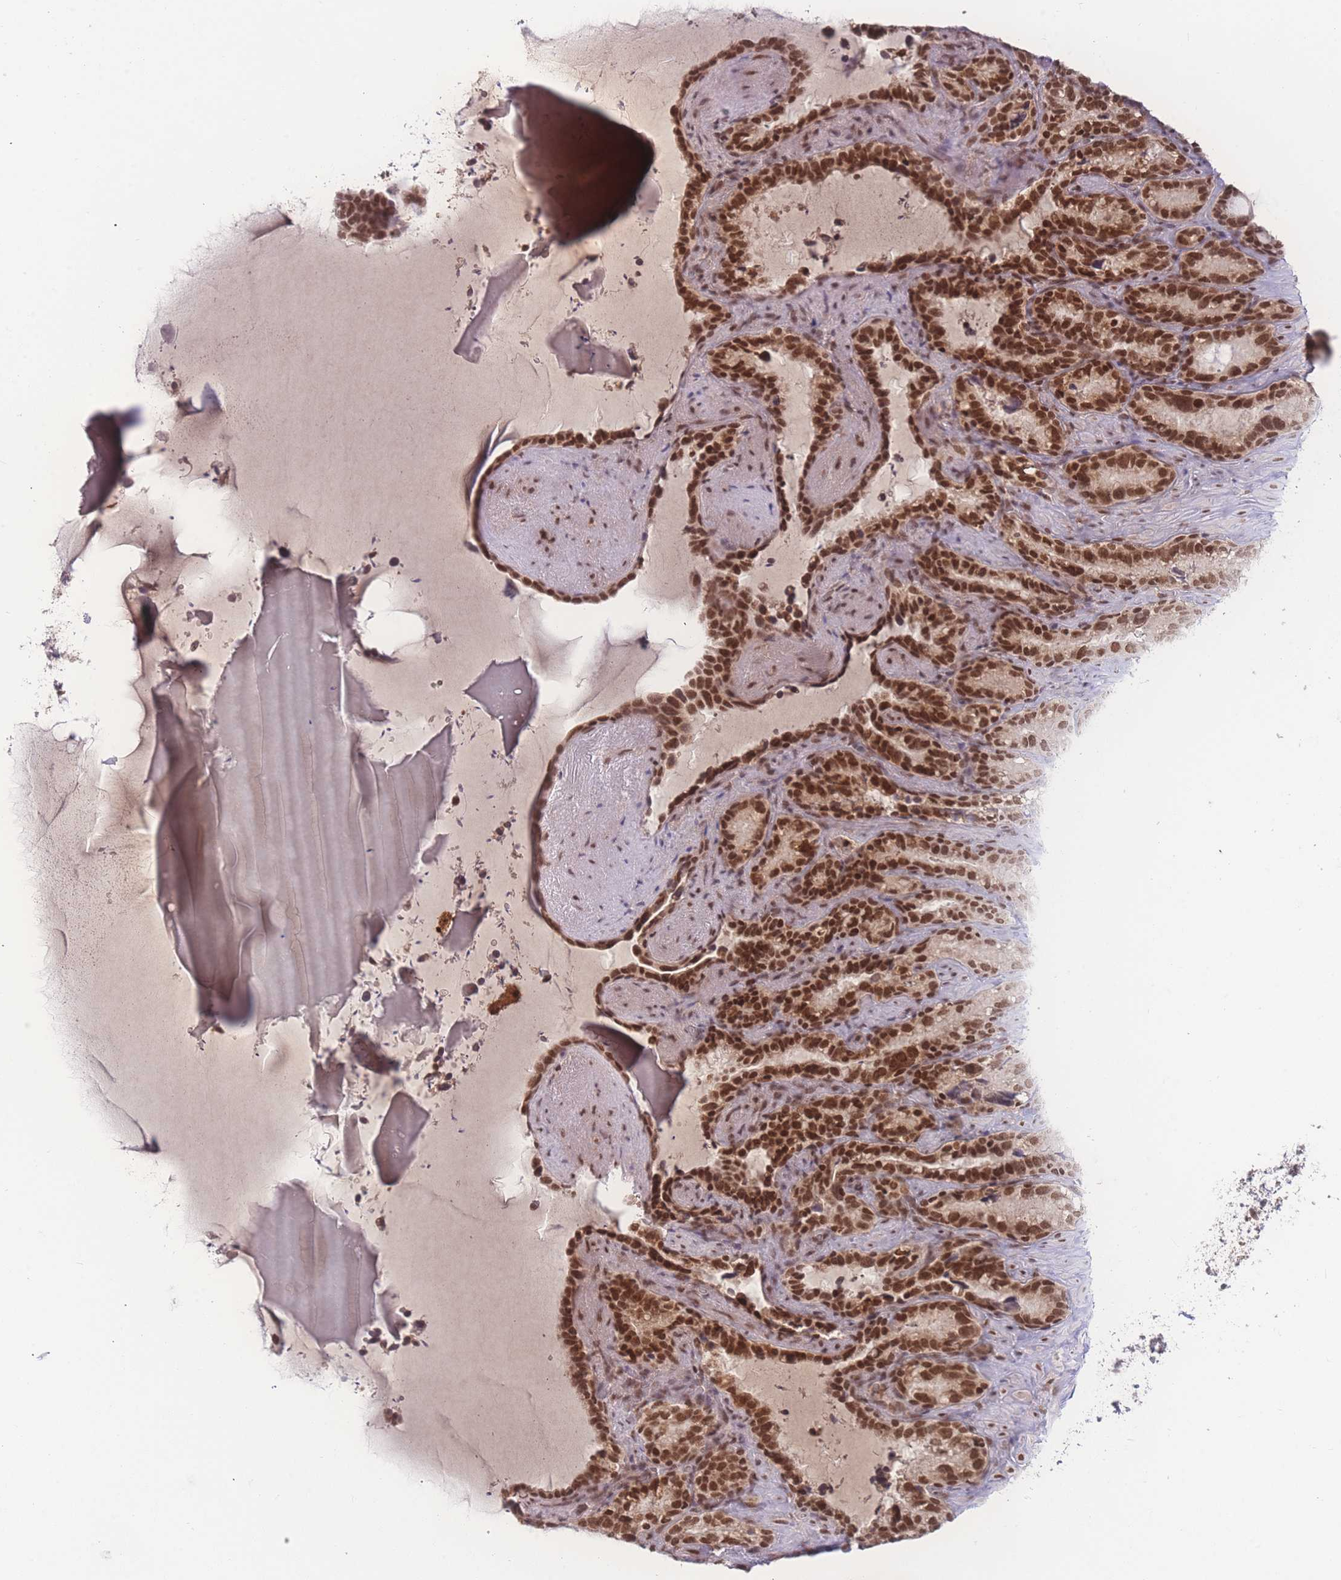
{"staining": {"intensity": "strong", "quantity": ">75%", "location": "nuclear"}, "tissue": "seminal vesicle", "cell_type": "Glandular cells", "image_type": "normal", "snomed": [{"axis": "morphology", "description": "Normal tissue, NOS"}, {"axis": "topography", "description": "Prostate"}, {"axis": "topography", "description": "Seminal veicle"}], "caption": "This photomicrograph exhibits immunohistochemistry (IHC) staining of benign seminal vesicle, with high strong nuclear staining in about >75% of glandular cells.", "gene": "RAVER1", "patient": {"sex": "male", "age": 58}}